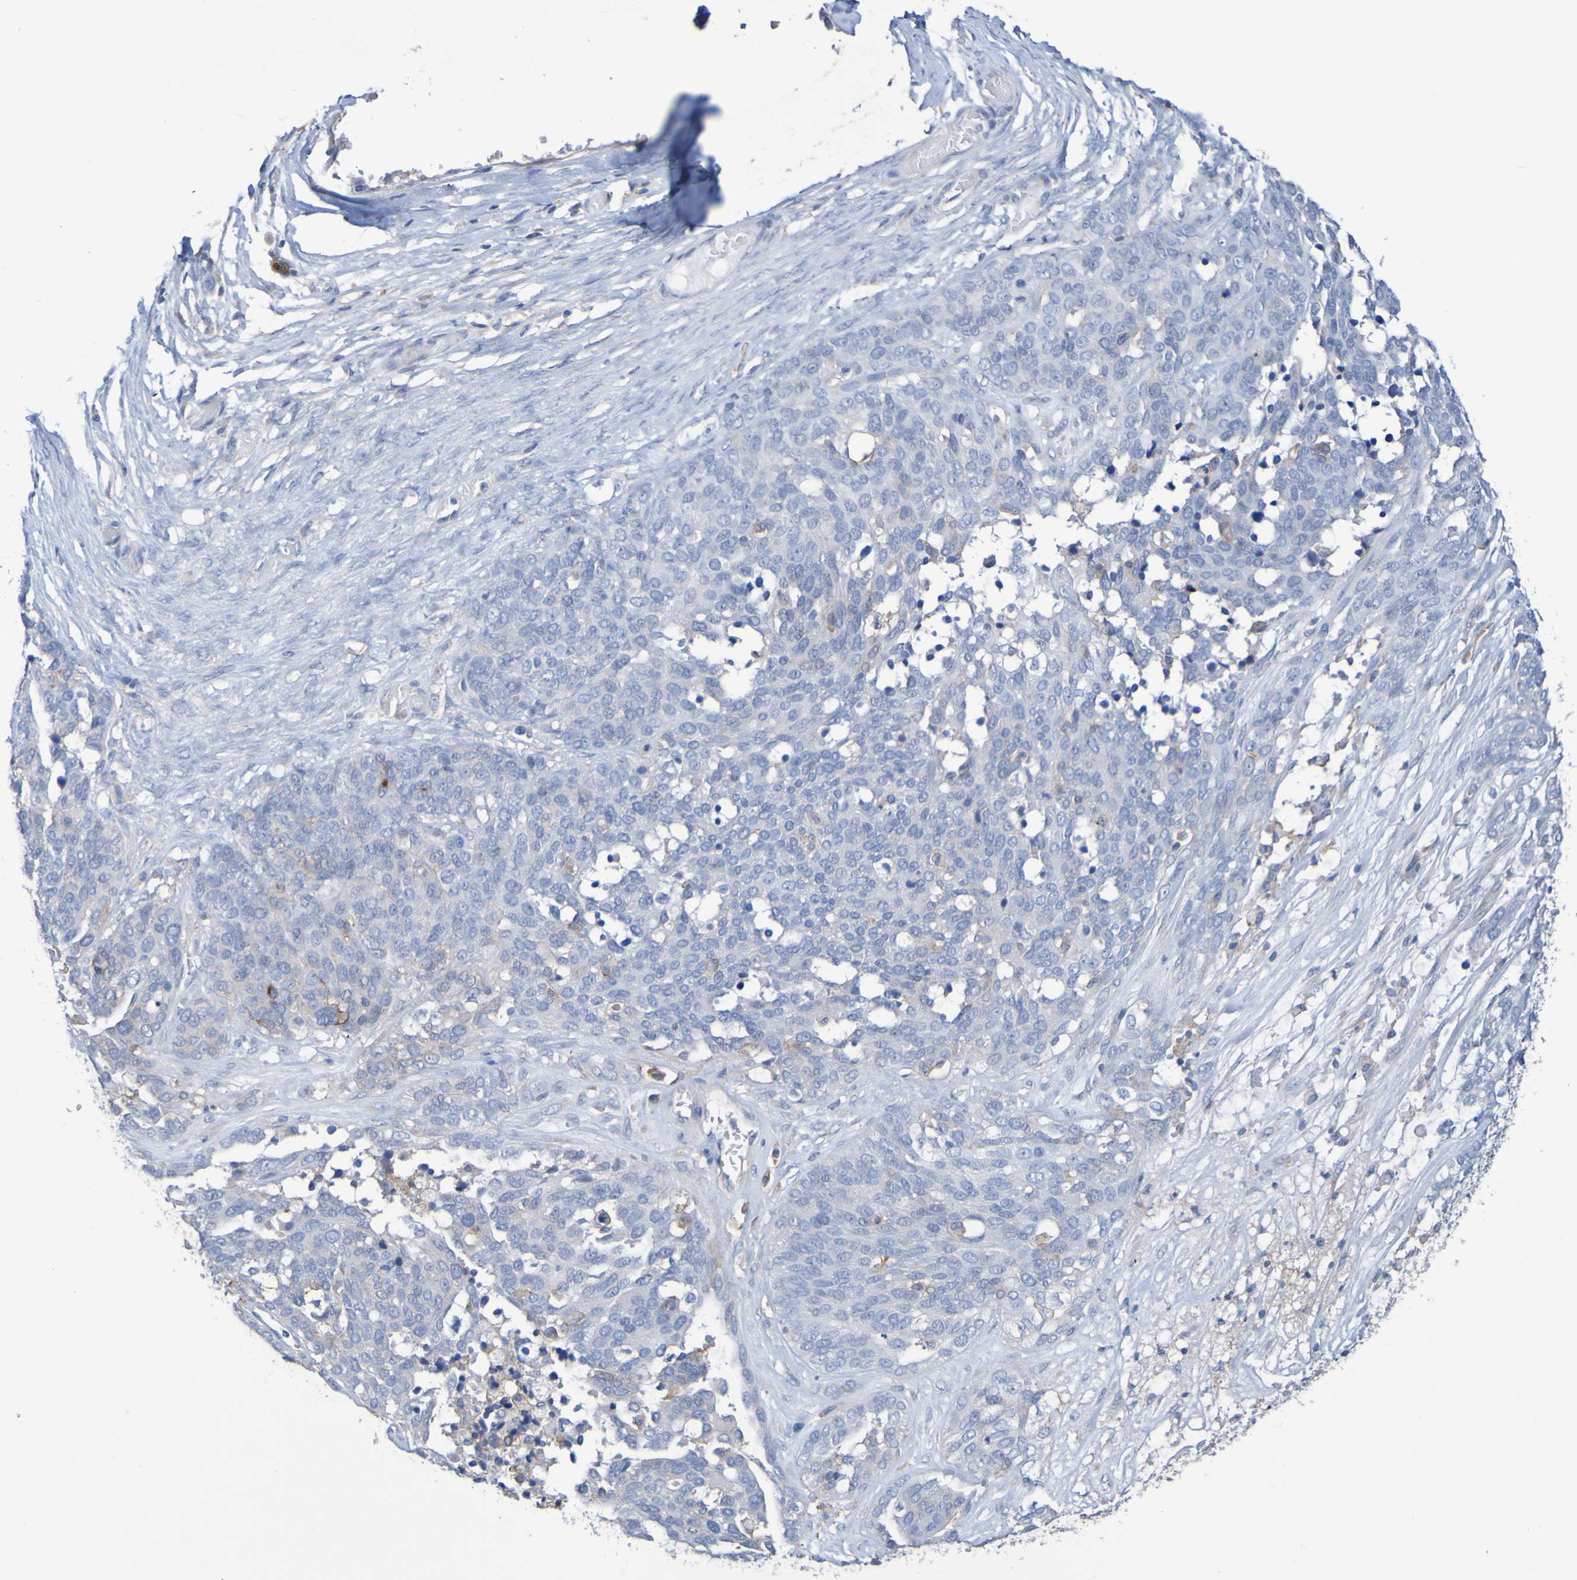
{"staining": {"intensity": "negative", "quantity": "none", "location": "none"}, "tissue": "ovarian cancer", "cell_type": "Tumor cells", "image_type": "cancer", "snomed": [{"axis": "morphology", "description": "Cystadenocarcinoma, serous, NOS"}, {"axis": "topography", "description": "Ovary"}], "caption": "DAB immunohistochemical staining of ovarian cancer demonstrates no significant positivity in tumor cells.", "gene": "SLC3A2", "patient": {"sex": "female", "age": 44}}